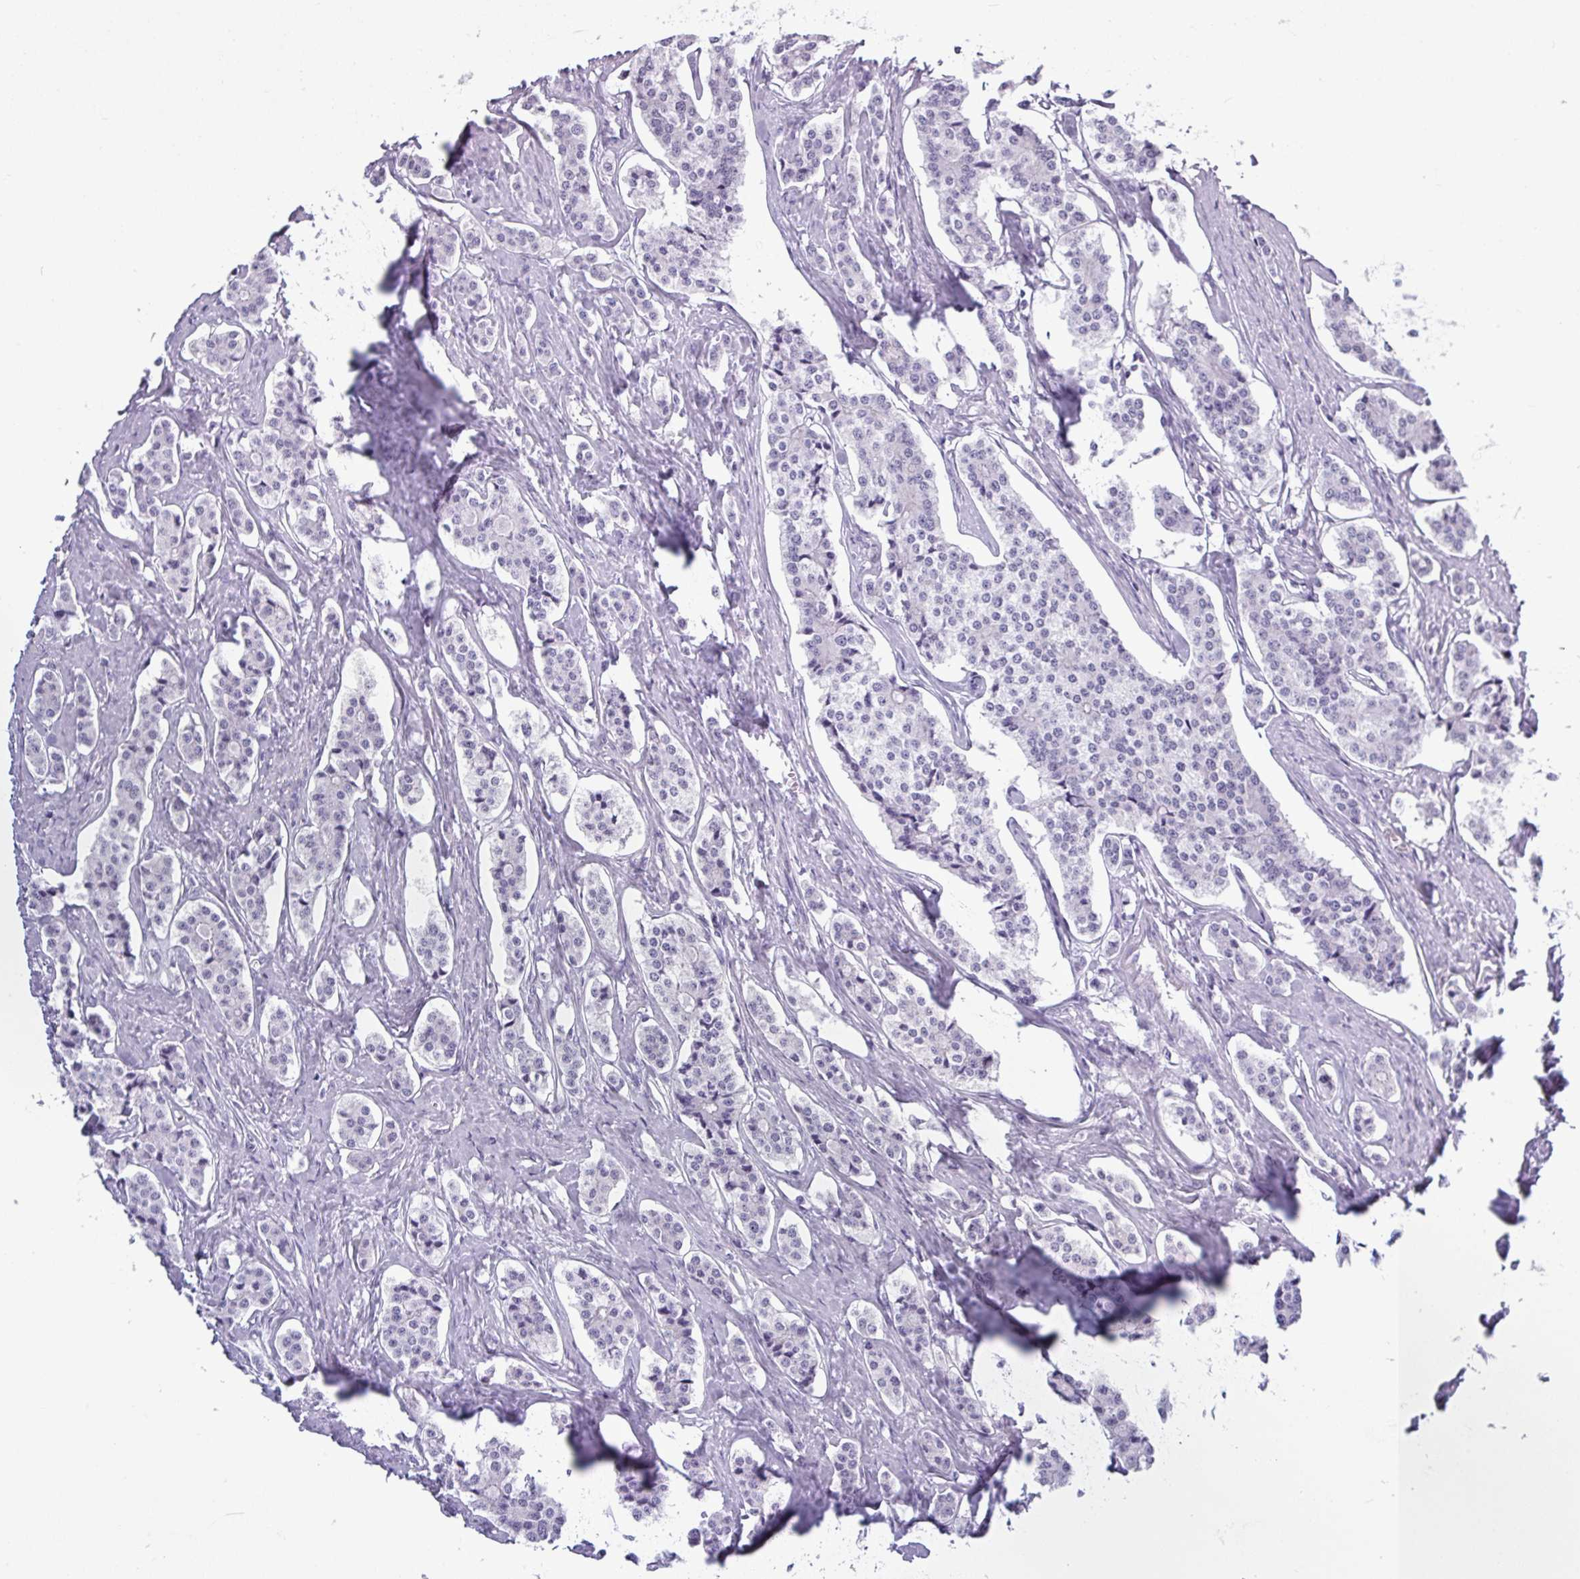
{"staining": {"intensity": "negative", "quantity": "none", "location": "none"}, "tissue": "carcinoid", "cell_type": "Tumor cells", "image_type": "cancer", "snomed": [{"axis": "morphology", "description": "Carcinoid, malignant, NOS"}, {"axis": "topography", "description": "Small intestine"}], "caption": "Immunohistochemical staining of human malignant carcinoid demonstrates no significant expression in tumor cells.", "gene": "SRGAP1", "patient": {"sex": "male", "age": 63}}